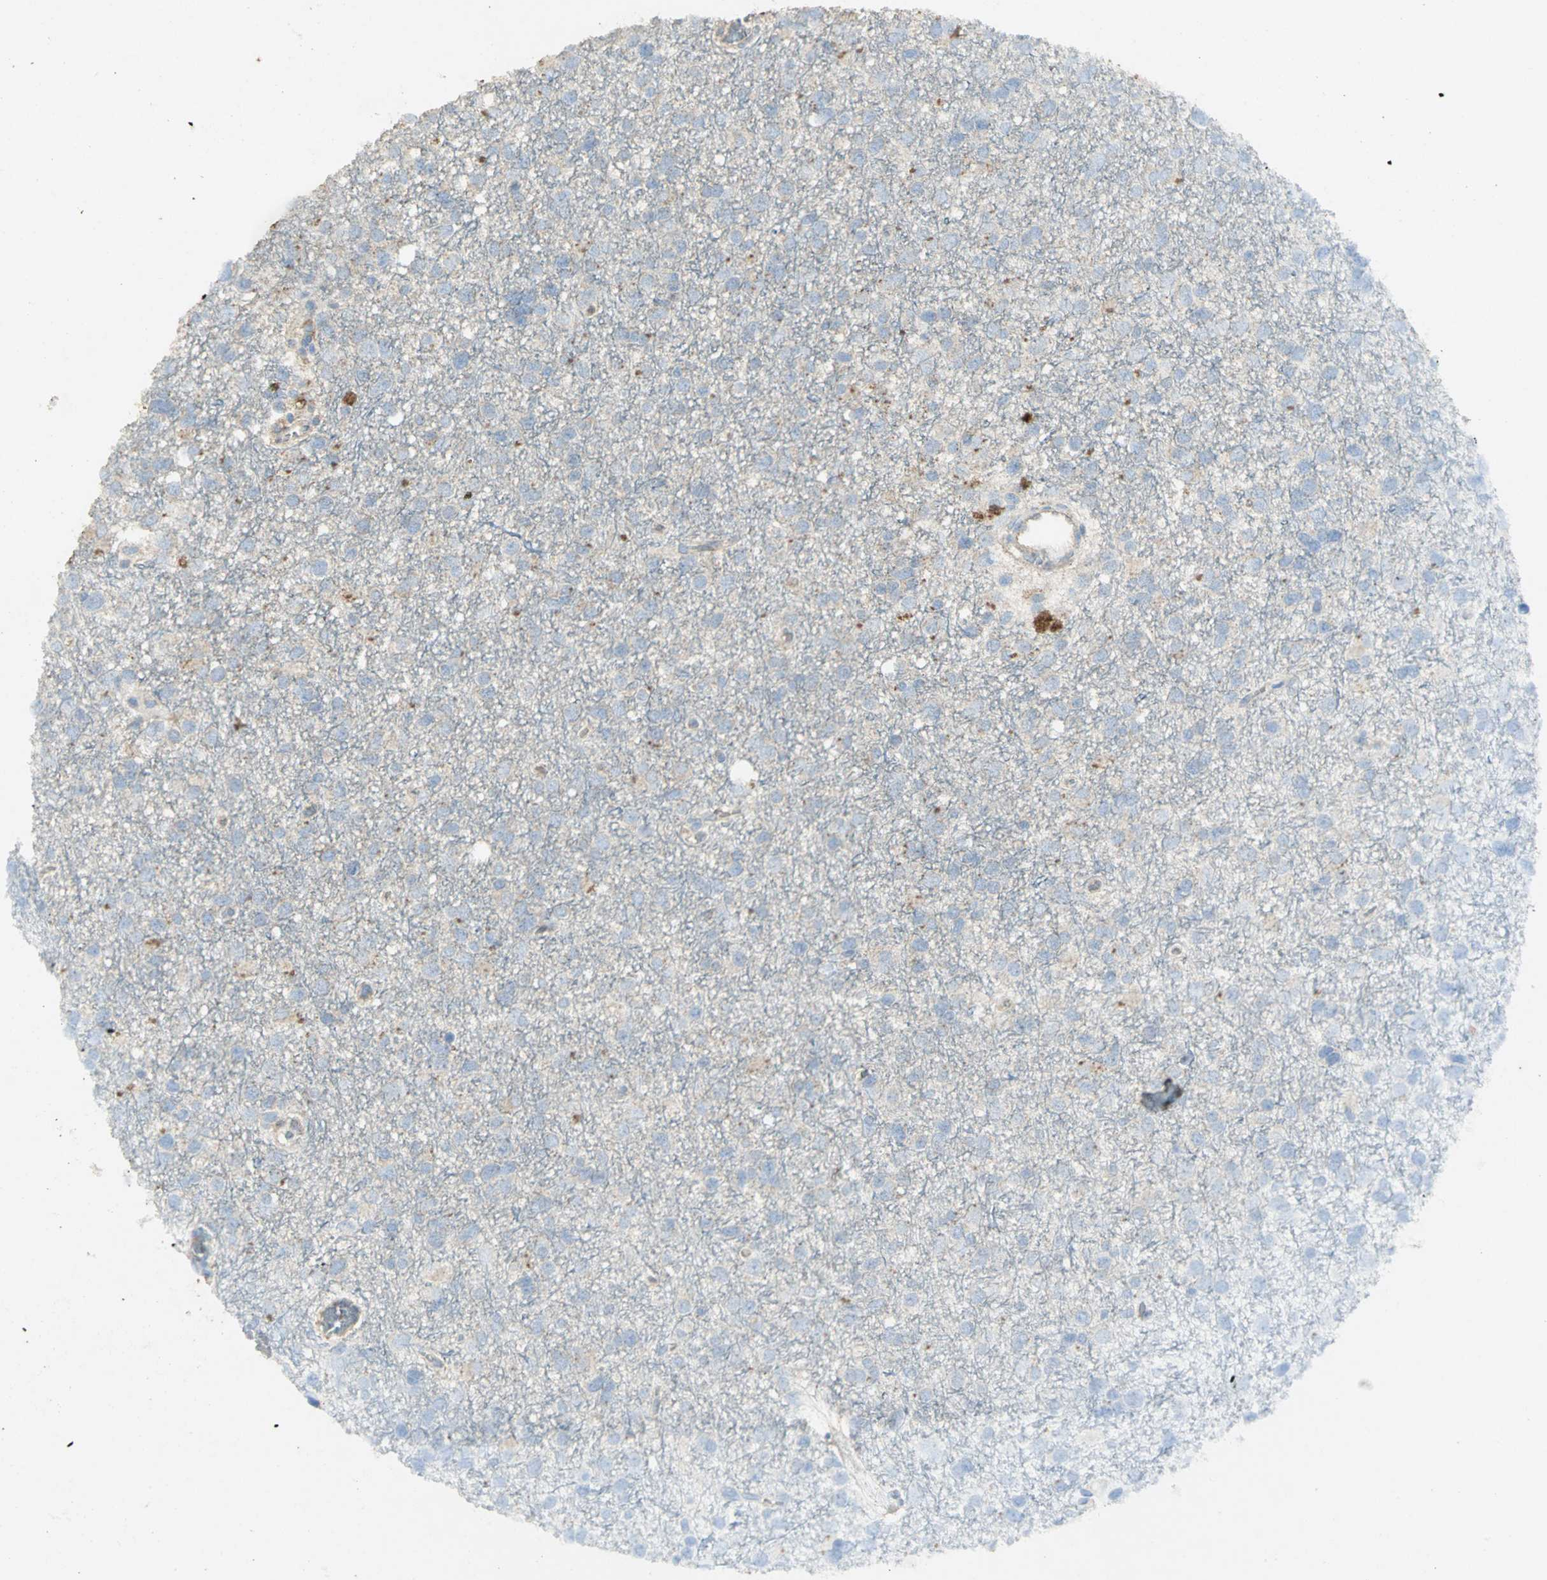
{"staining": {"intensity": "weak", "quantity": "<25%", "location": "cytoplasmic/membranous"}, "tissue": "glioma", "cell_type": "Tumor cells", "image_type": "cancer", "snomed": [{"axis": "morphology", "description": "Glioma, malignant, Low grade"}, {"axis": "topography", "description": "Brain"}], "caption": "Immunohistochemistry (IHC) of human malignant glioma (low-grade) demonstrates no staining in tumor cells. (DAB (3,3'-diaminobenzidine) immunohistochemistry (IHC), high magnification).", "gene": "ASB9", "patient": {"sex": "male", "age": 42}}